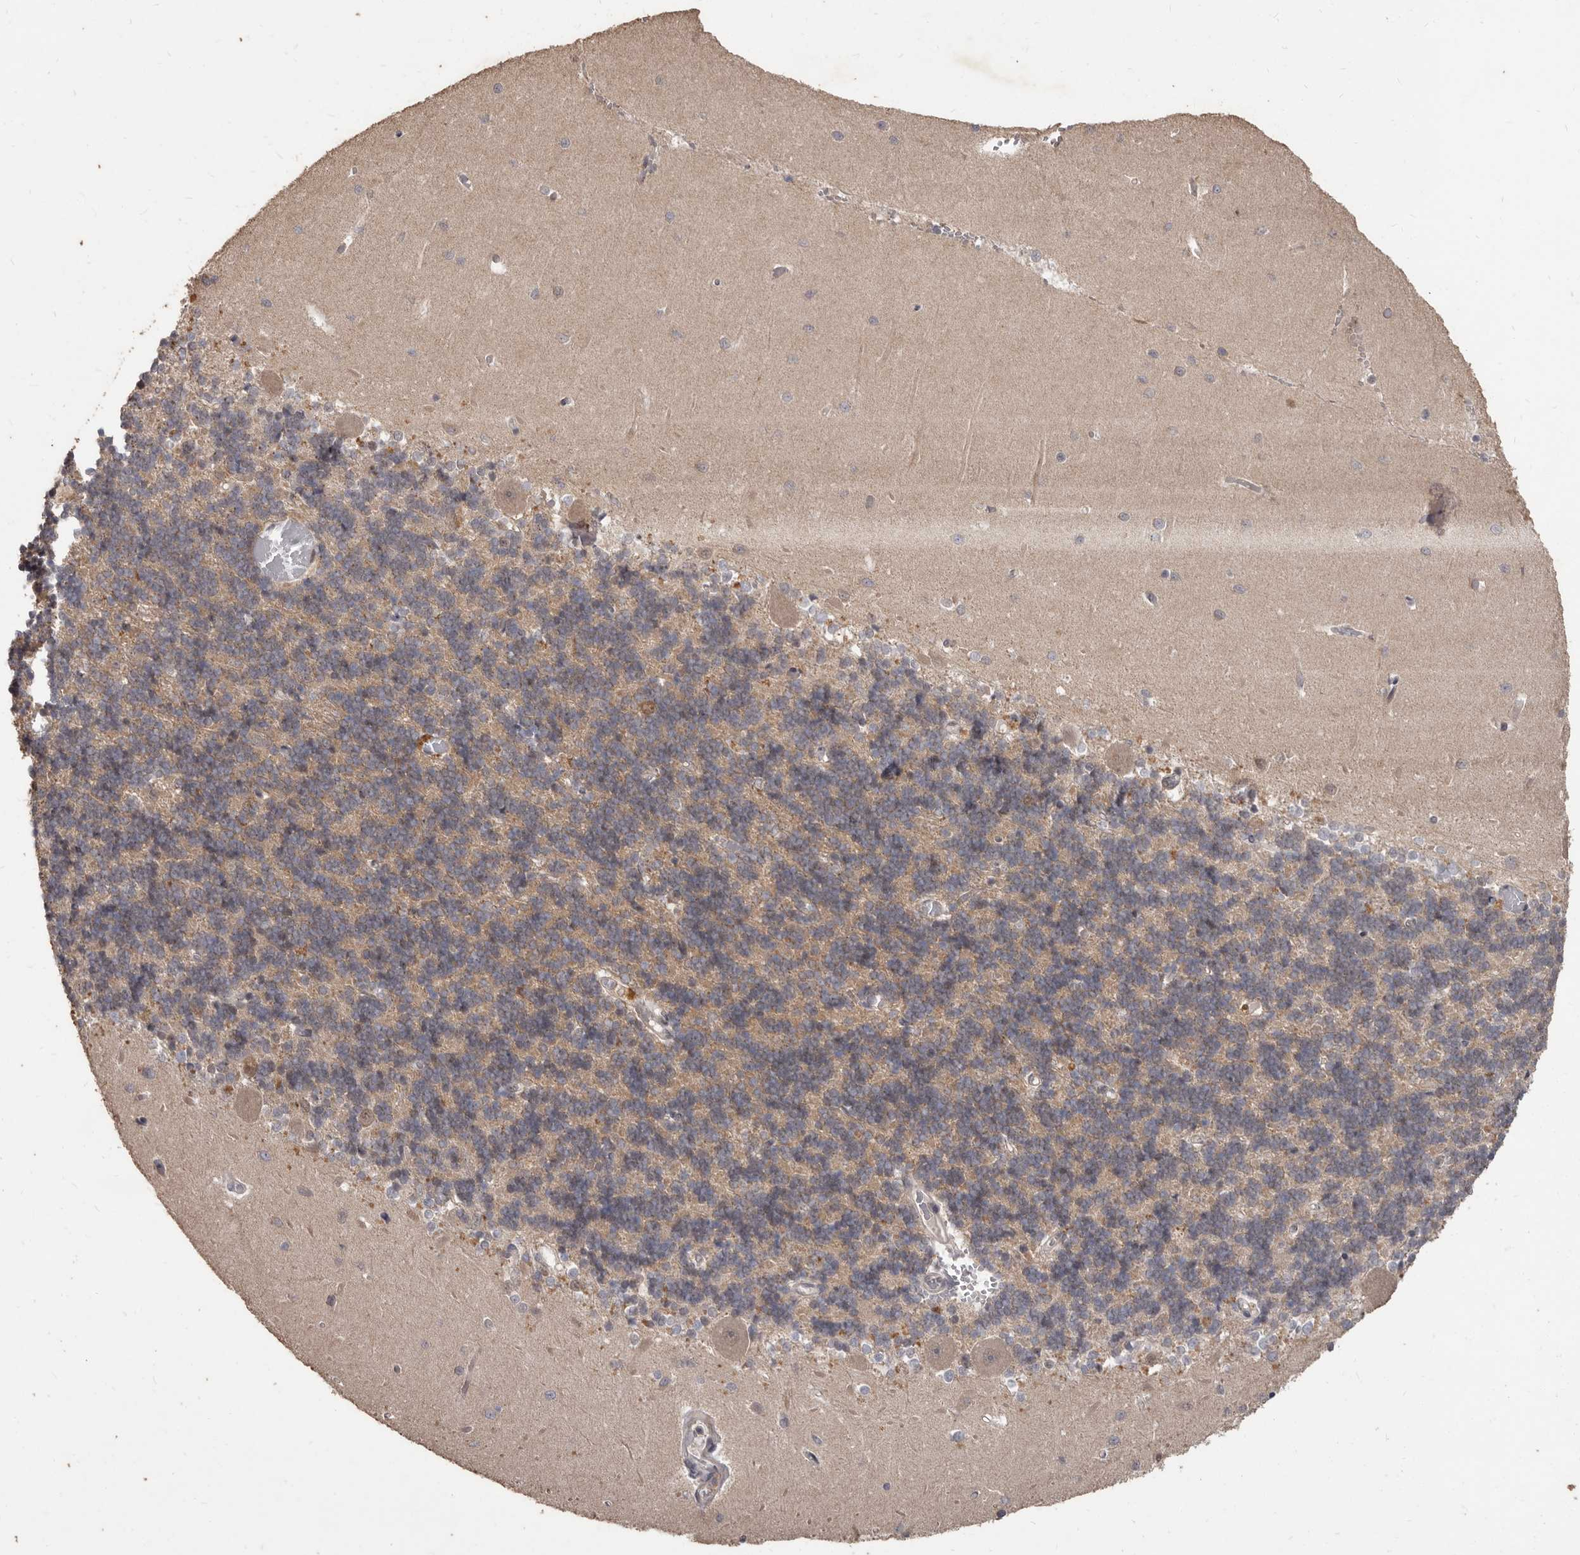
{"staining": {"intensity": "weak", "quantity": "25%-75%", "location": "cytoplasmic/membranous"}, "tissue": "cerebellum", "cell_type": "Cells in granular layer", "image_type": "normal", "snomed": [{"axis": "morphology", "description": "Normal tissue, NOS"}, {"axis": "topography", "description": "Cerebellum"}], "caption": "Protein analysis of unremarkable cerebellum displays weak cytoplasmic/membranous positivity in about 25%-75% of cells in granular layer. The staining was performed using DAB (3,3'-diaminobenzidine), with brown indicating positive protein expression. Nuclei are stained blue with hematoxylin.", "gene": "ACLY", "patient": {"sex": "male", "age": 37}}